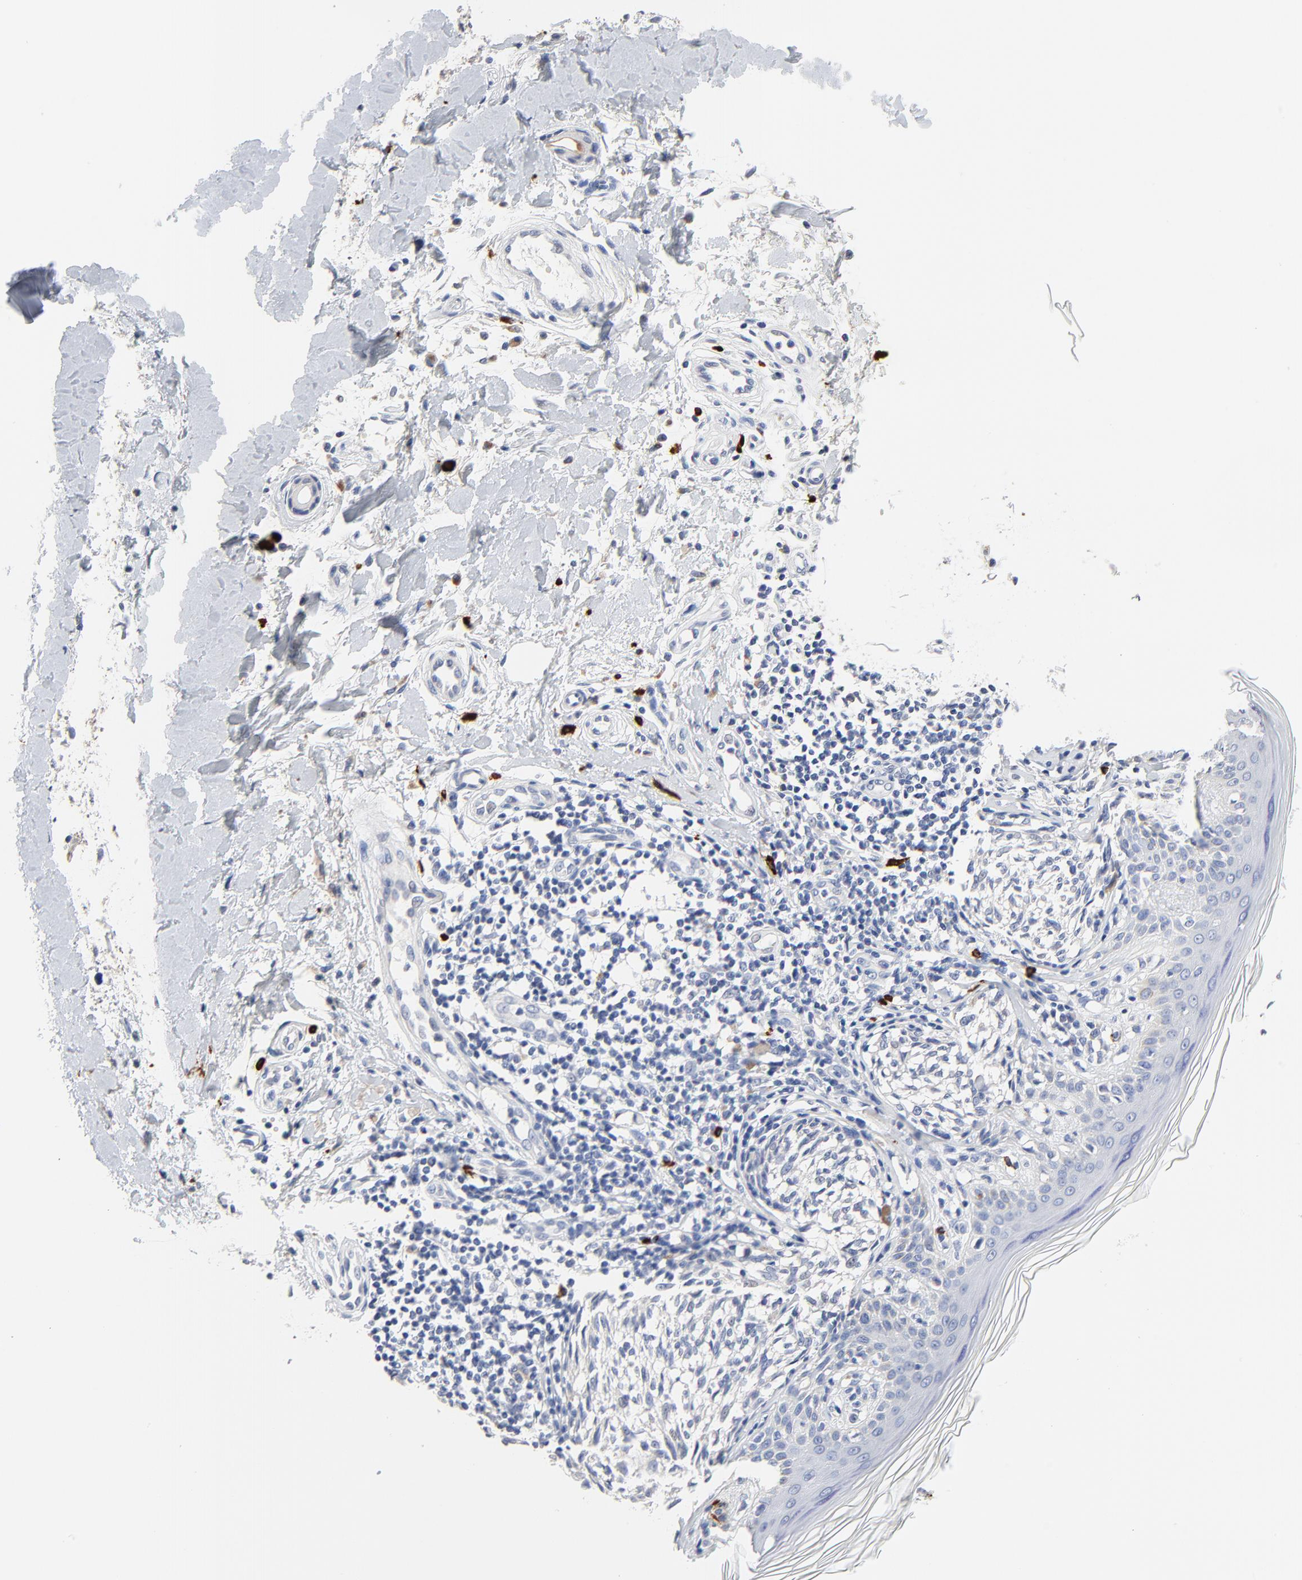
{"staining": {"intensity": "negative", "quantity": "none", "location": "none"}, "tissue": "melanoma", "cell_type": "Tumor cells", "image_type": "cancer", "snomed": [{"axis": "morphology", "description": "Malignant melanoma, NOS"}, {"axis": "topography", "description": "Skin"}], "caption": "Melanoma was stained to show a protein in brown. There is no significant staining in tumor cells.", "gene": "FBXL5", "patient": {"sex": "male", "age": 67}}